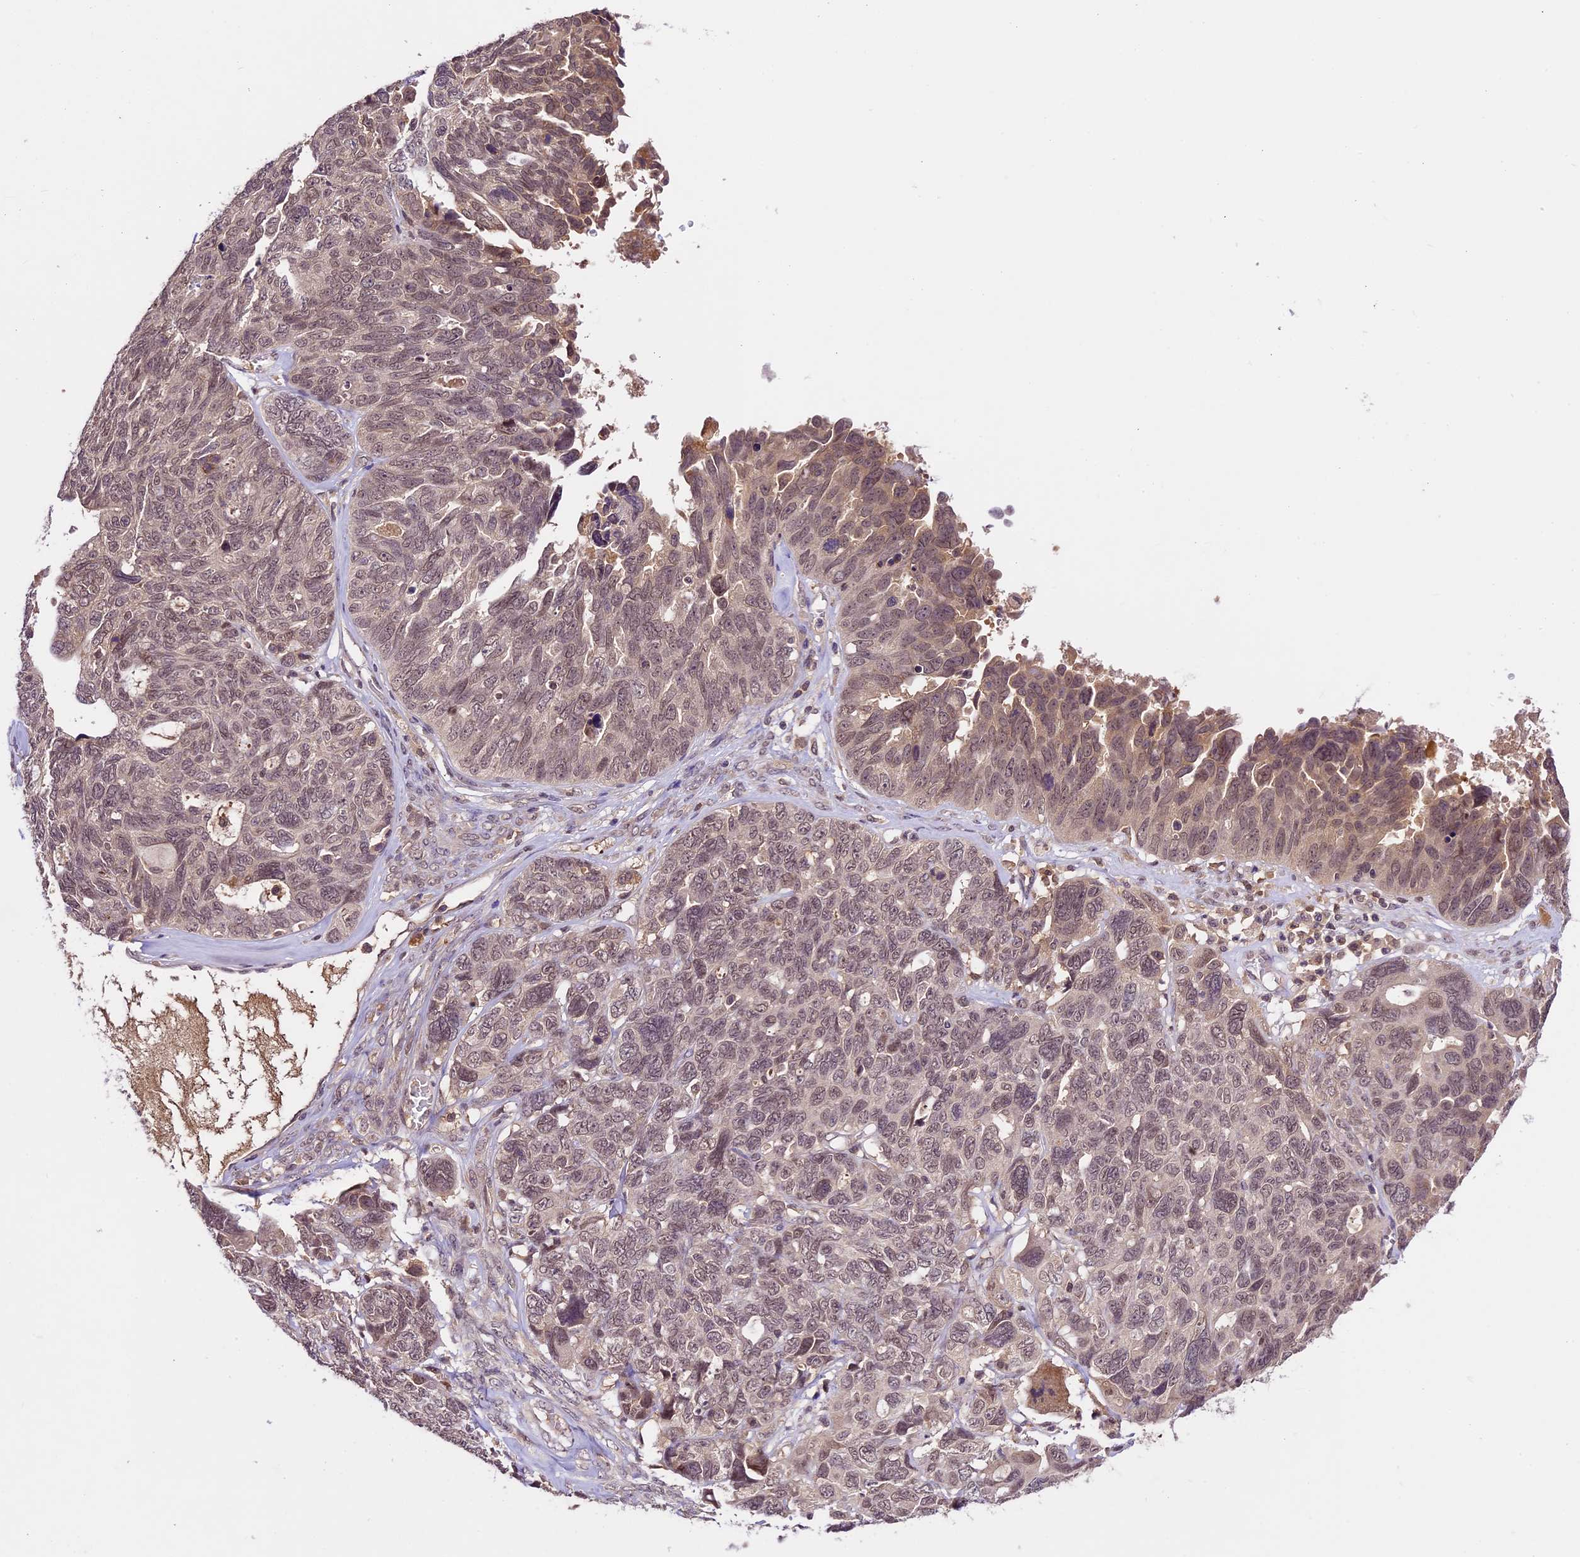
{"staining": {"intensity": "weak", "quantity": "25%-75%", "location": "nuclear"}, "tissue": "ovarian cancer", "cell_type": "Tumor cells", "image_type": "cancer", "snomed": [{"axis": "morphology", "description": "Cystadenocarcinoma, serous, NOS"}, {"axis": "topography", "description": "Ovary"}], "caption": "Weak nuclear expression is seen in about 25%-75% of tumor cells in serous cystadenocarcinoma (ovarian).", "gene": "ATP10A", "patient": {"sex": "female", "age": 79}}